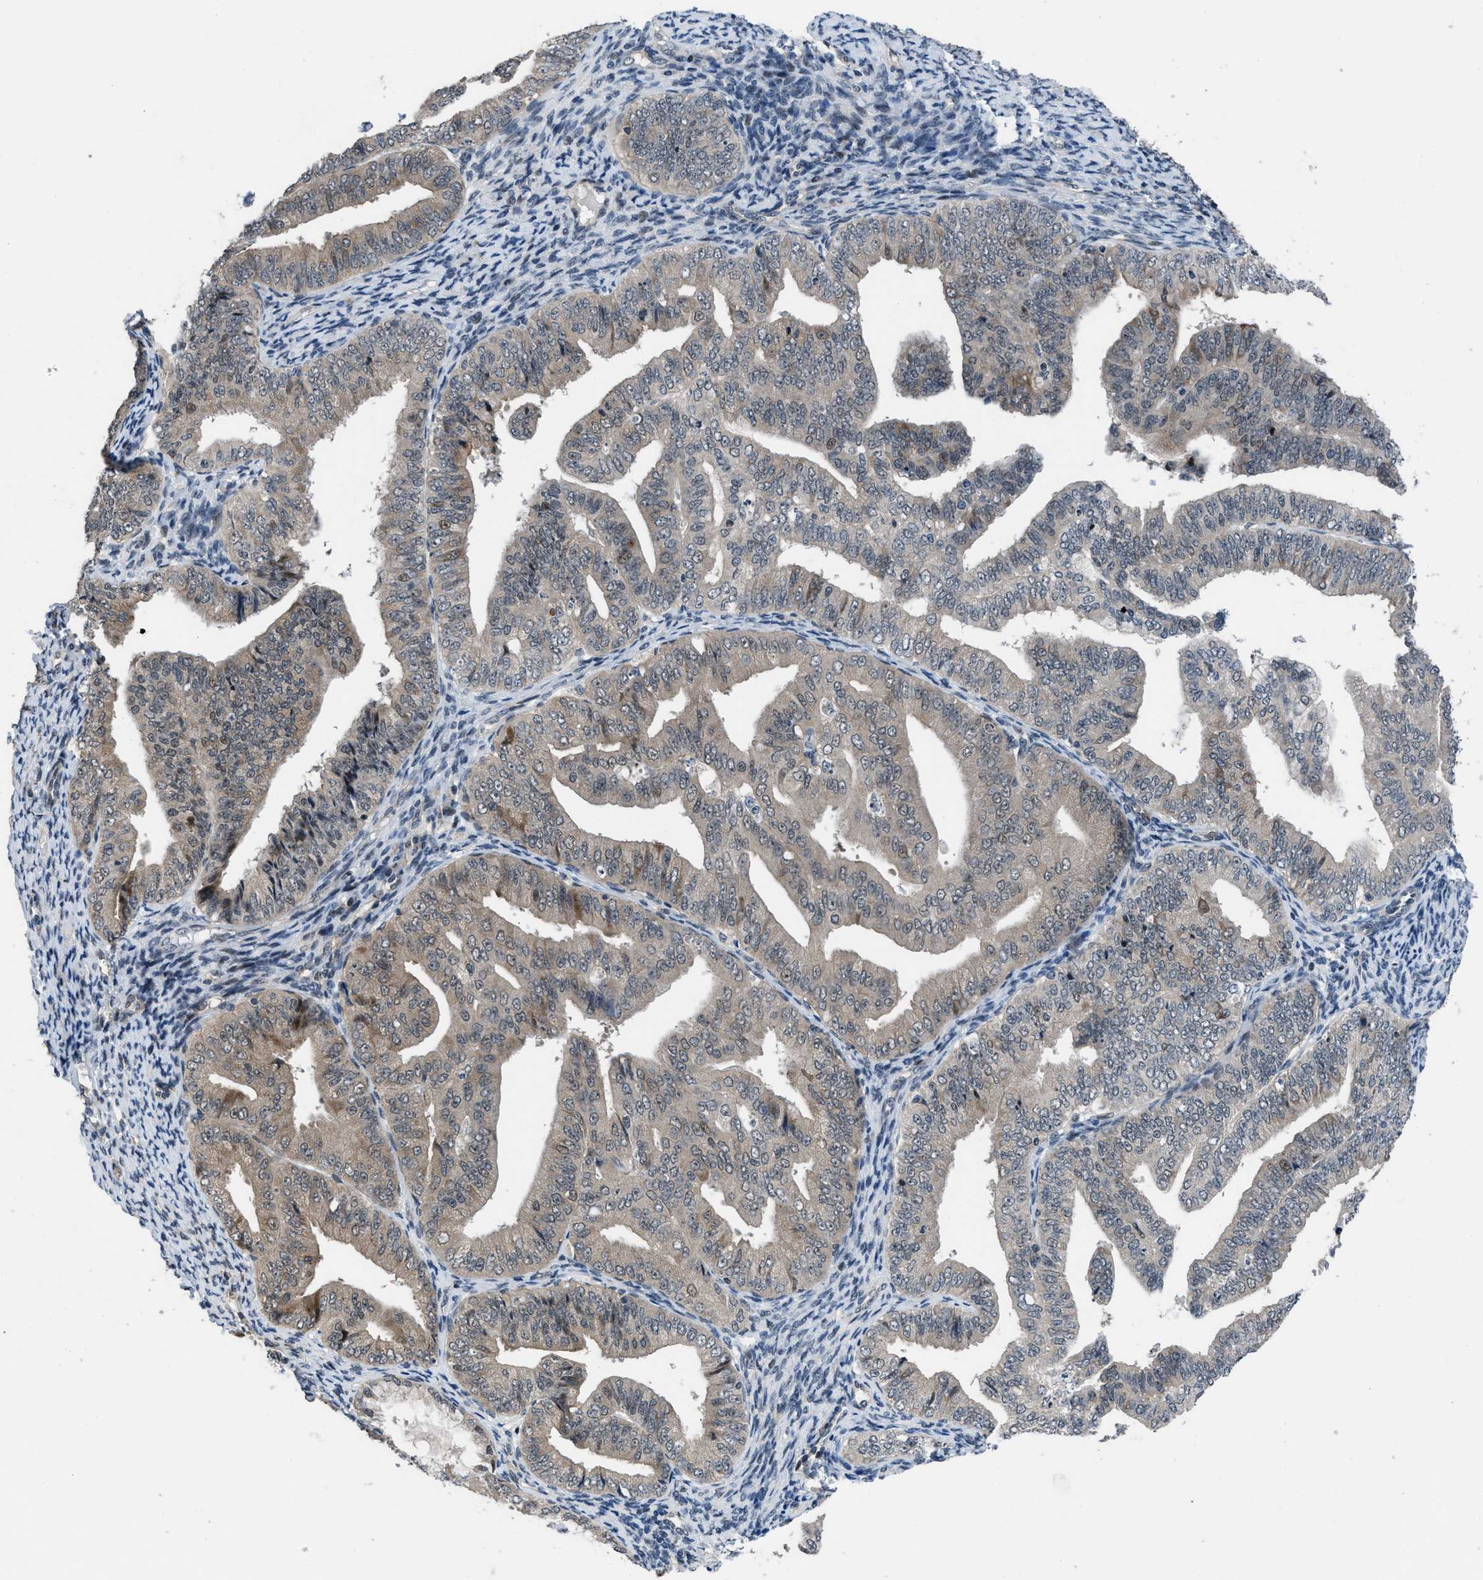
{"staining": {"intensity": "strong", "quantity": "25%-75%", "location": "cytoplasmic/membranous,nuclear"}, "tissue": "endometrial cancer", "cell_type": "Tumor cells", "image_type": "cancer", "snomed": [{"axis": "morphology", "description": "Adenocarcinoma, NOS"}, {"axis": "topography", "description": "Endometrium"}], "caption": "About 25%-75% of tumor cells in human endometrial adenocarcinoma demonstrate strong cytoplasmic/membranous and nuclear protein staining as visualized by brown immunohistochemical staining.", "gene": "SETD5", "patient": {"sex": "female", "age": 63}}